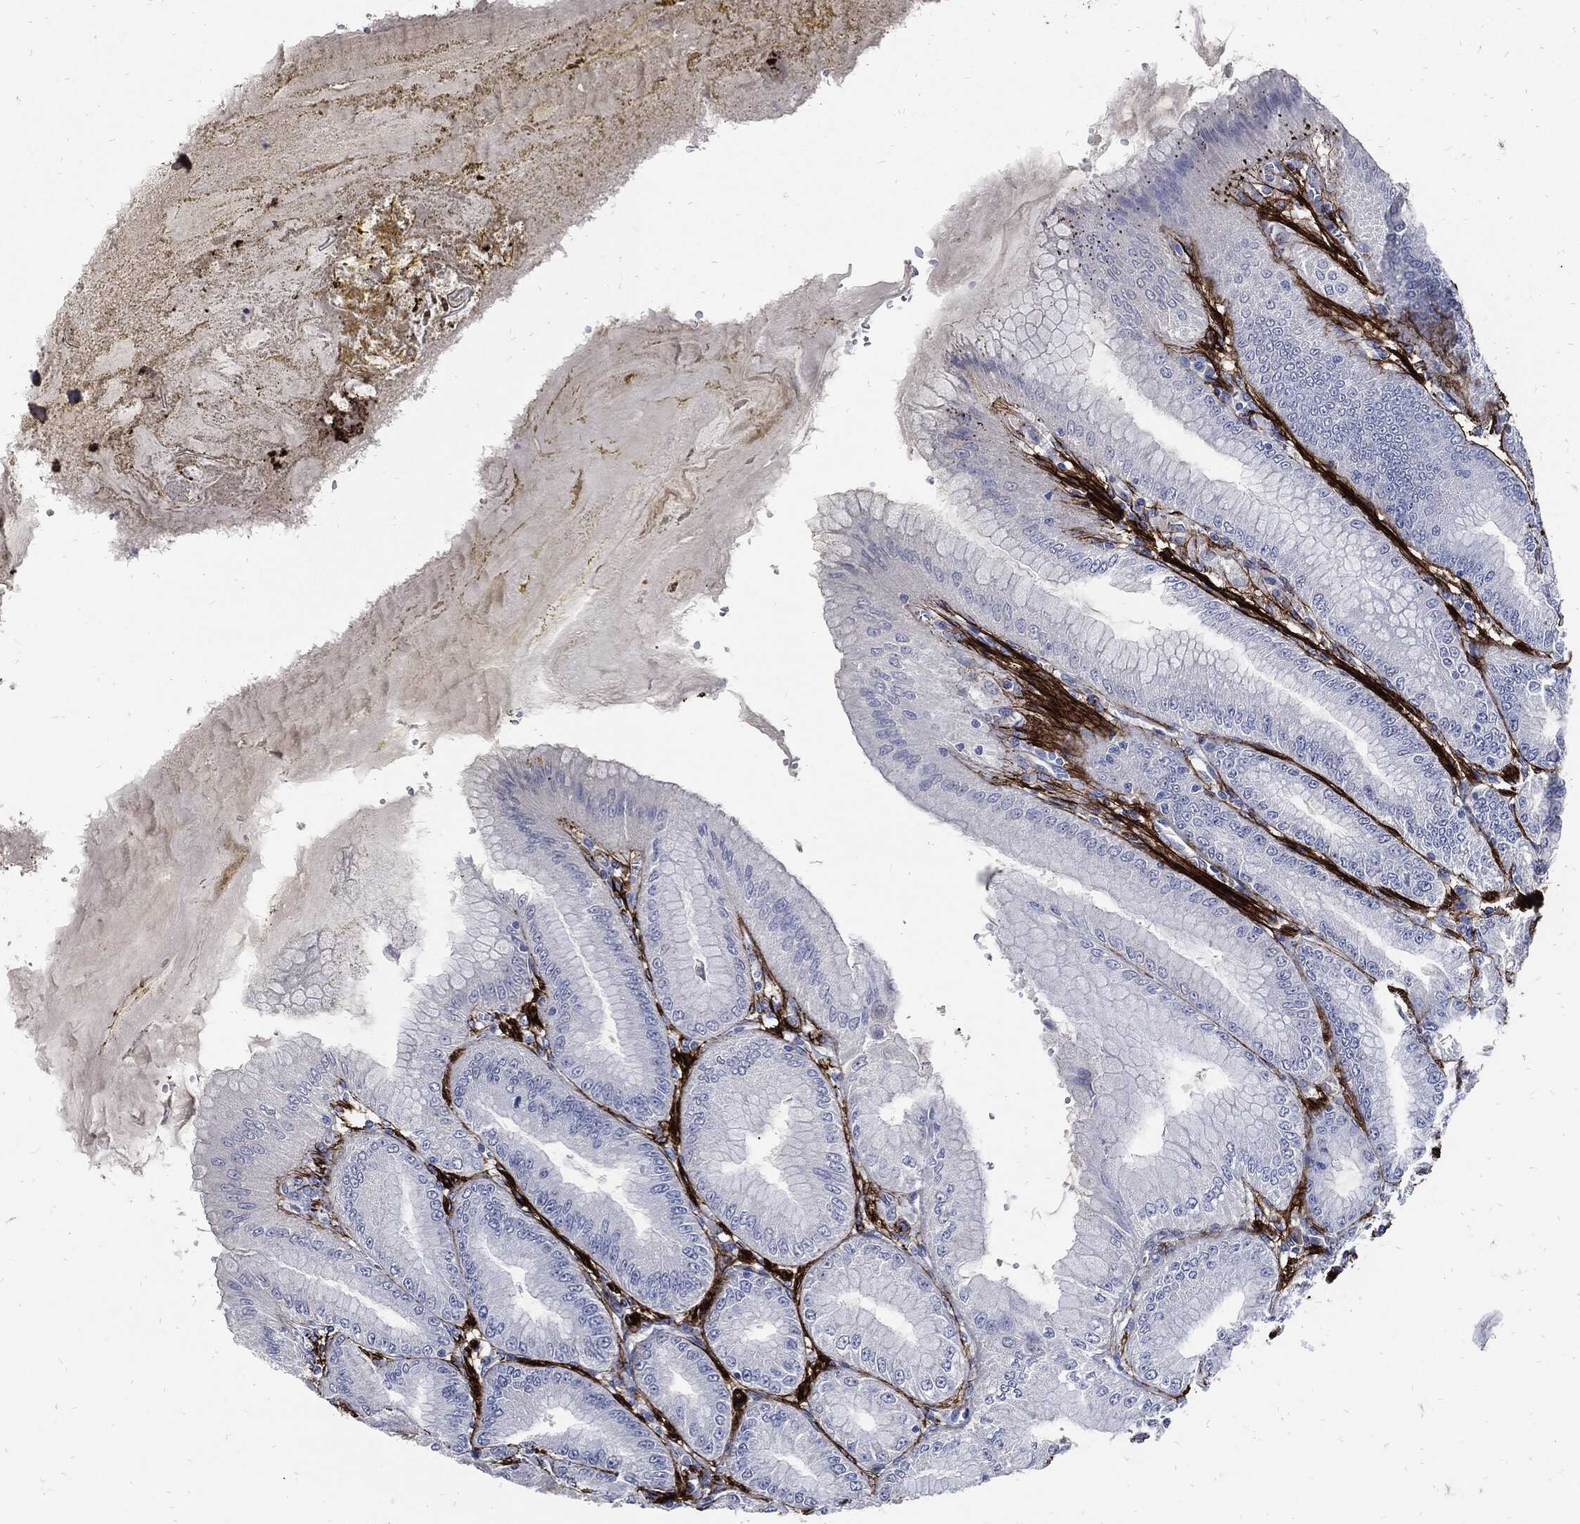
{"staining": {"intensity": "negative", "quantity": "none", "location": "none"}, "tissue": "stomach", "cell_type": "Glandular cells", "image_type": "normal", "snomed": [{"axis": "morphology", "description": "Normal tissue, NOS"}, {"axis": "topography", "description": "Stomach"}], "caption": "Human stomach stained for a protein using immunohistochemistry (IHC) exhibits no positivity in glandular cells.", "gene": "FBN1", "patient": {"sex": "male", "age": 71}}